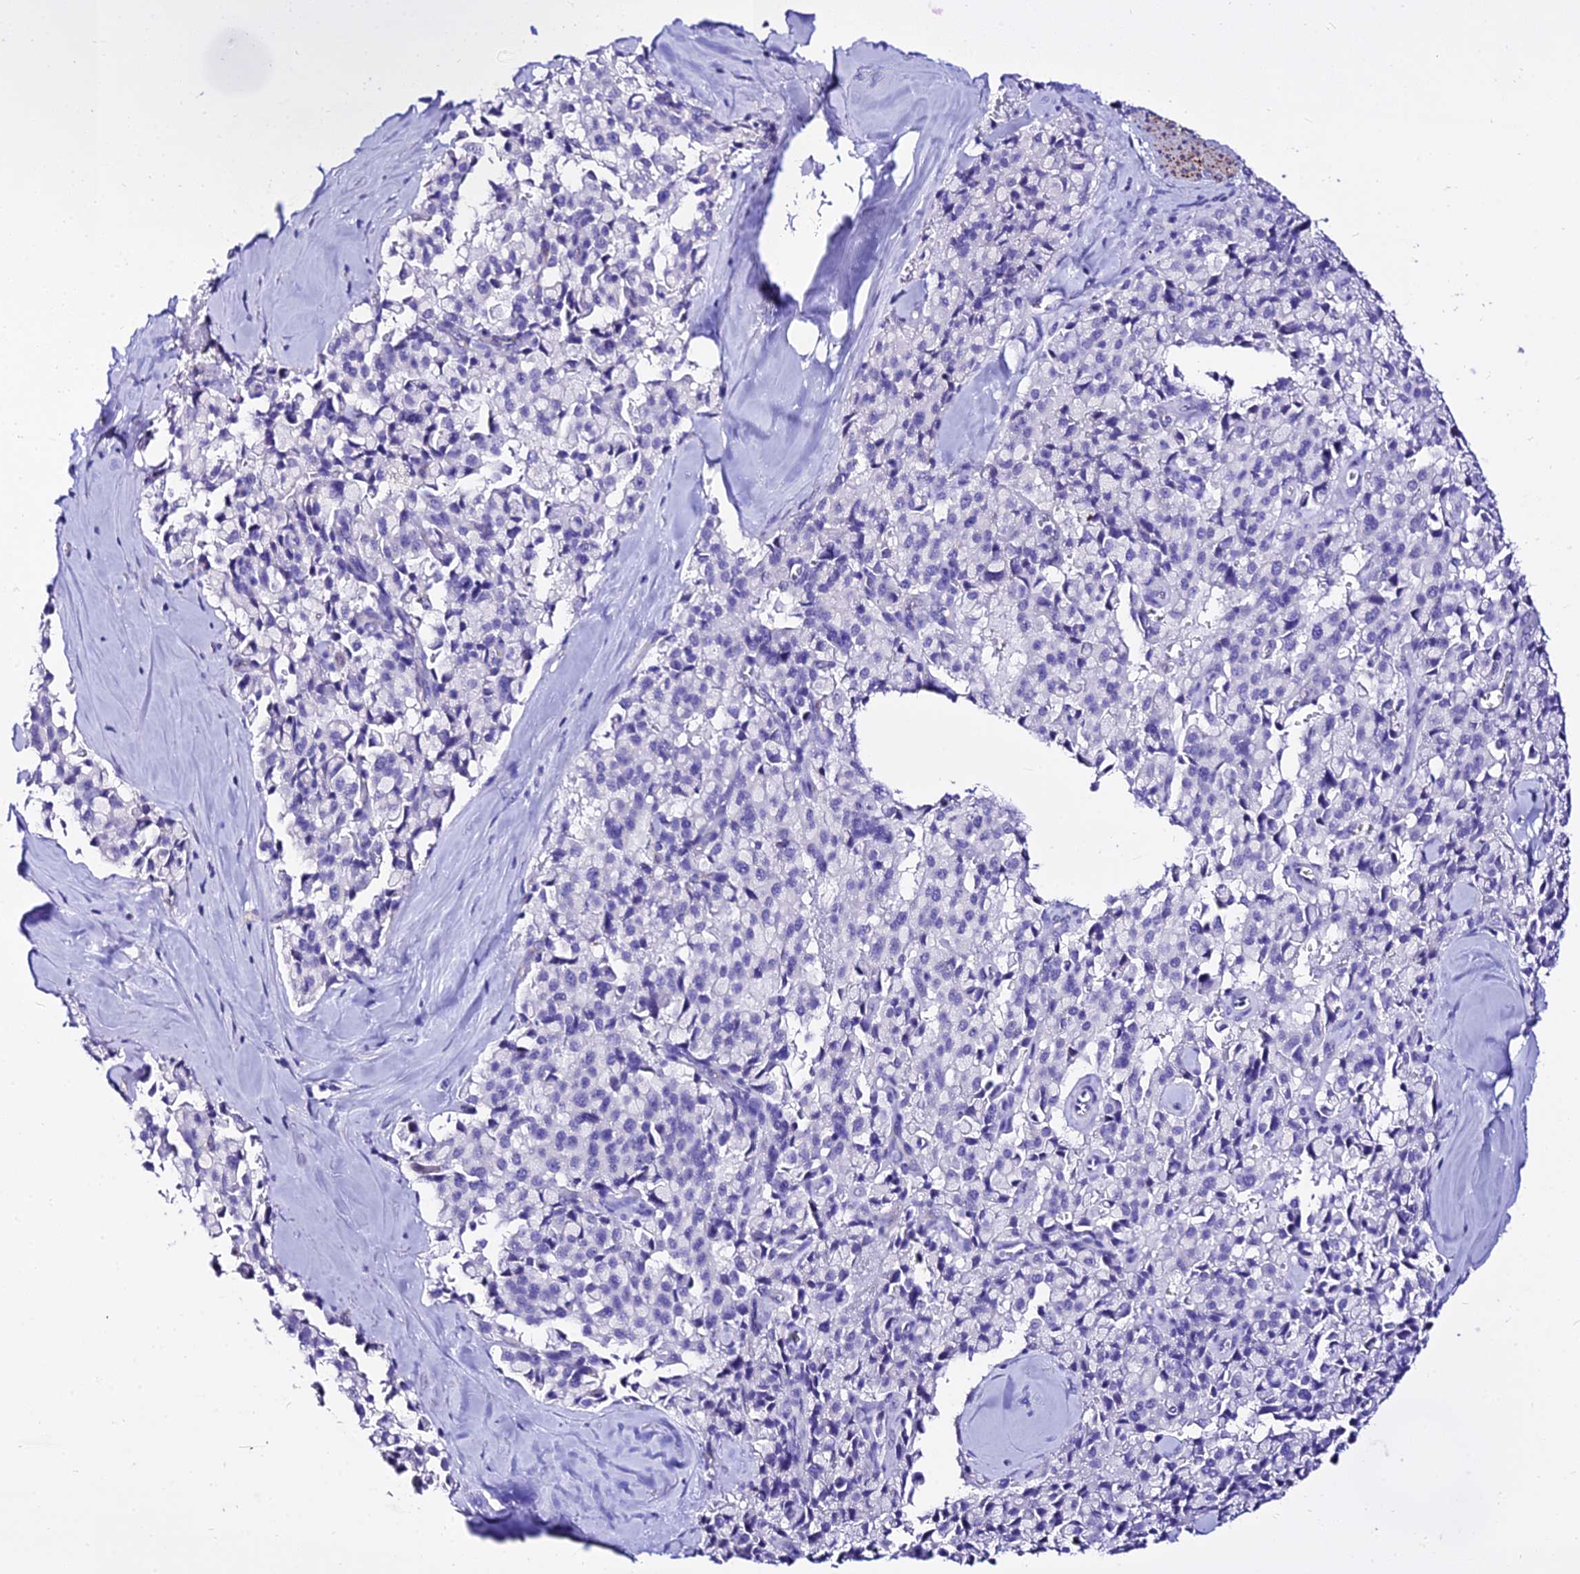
{"staining": {"intensity": "negative", "quantity": "none", "location": "none"}, "tissue": "pancreatic cancer", "cell_type": "Tumor cells", "image_type": "cancer", "snomed": [{"axis": "morphology", "description": "Adenocarcinoma, NOS"}, {"axis": "topography", "description": "Pancreas"}], "caption": "DAB immunohistochemical staining of human pancreatic adenocarcinoma reveals no significant expression in tumor cells. (DAB immunohistochemistry (IHC) visualized using brightfield microscopy, high magnification).", "gene": "DEFB106A", "patient": {"sex": "male", "age": 65}}